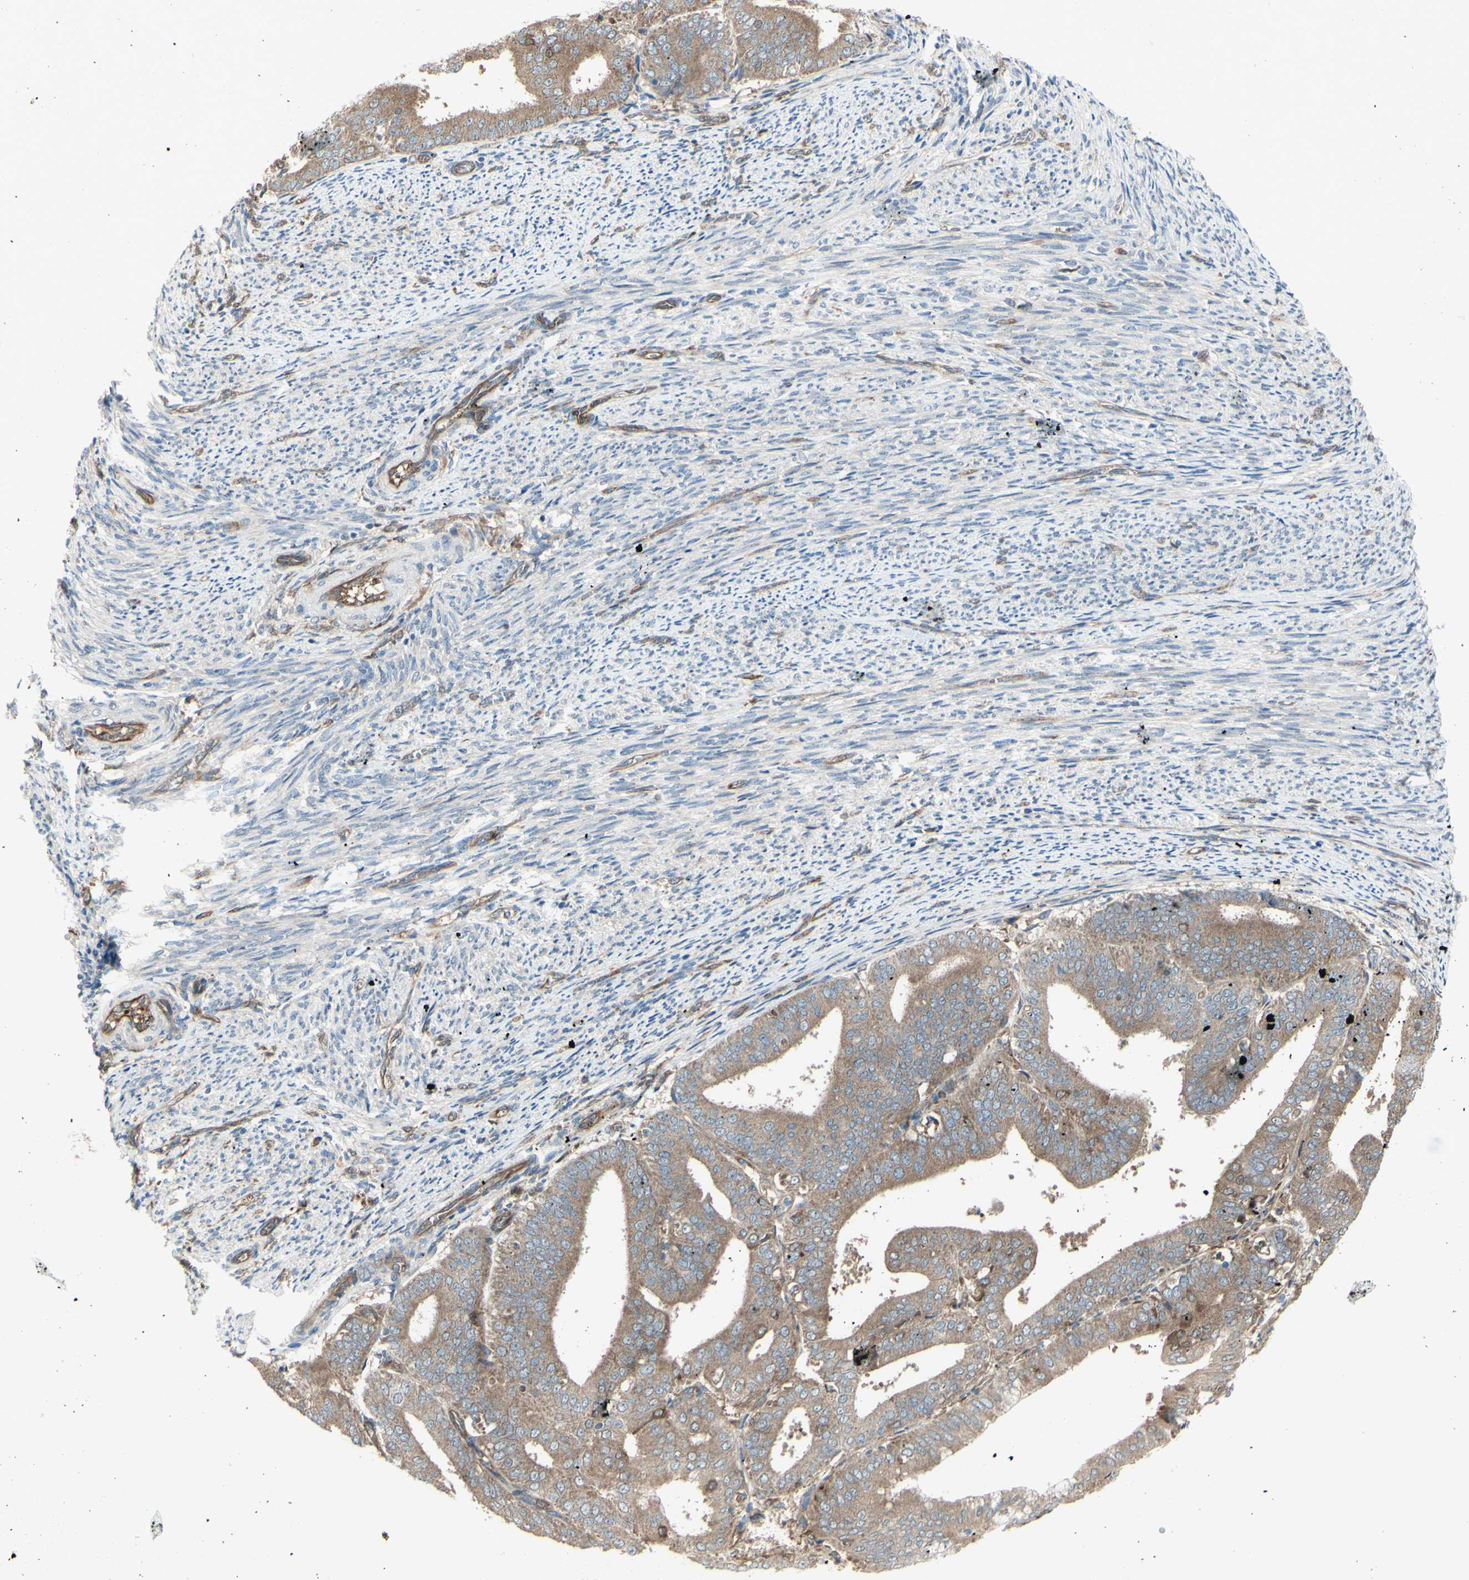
{"staining": {"intensity": "moderate", "quantity": ">75%", "location": "cytoplasmic/membranous"}, "tissue": "endometrial cancer", "cell_type": "Tumor cells", "image_type": "cancer", "snomed": [{"axis": "morphology", "description": "Adenocarcinoma, NOS"}, {"axis": "topography", "description": "Endometrium"}], "caption": "Protein analysis of endometrial cancer (adenocarcinoma) tissue reveals moderate cytoplasmic/membranous positivity in about >75% of tumor cells. Immunohistochemistry (ihc) stains the protein of interest in brown and the nuclei are stained blue.", "gene": "IGSF9B", "patient": {"sex": "female", "age": 63}}